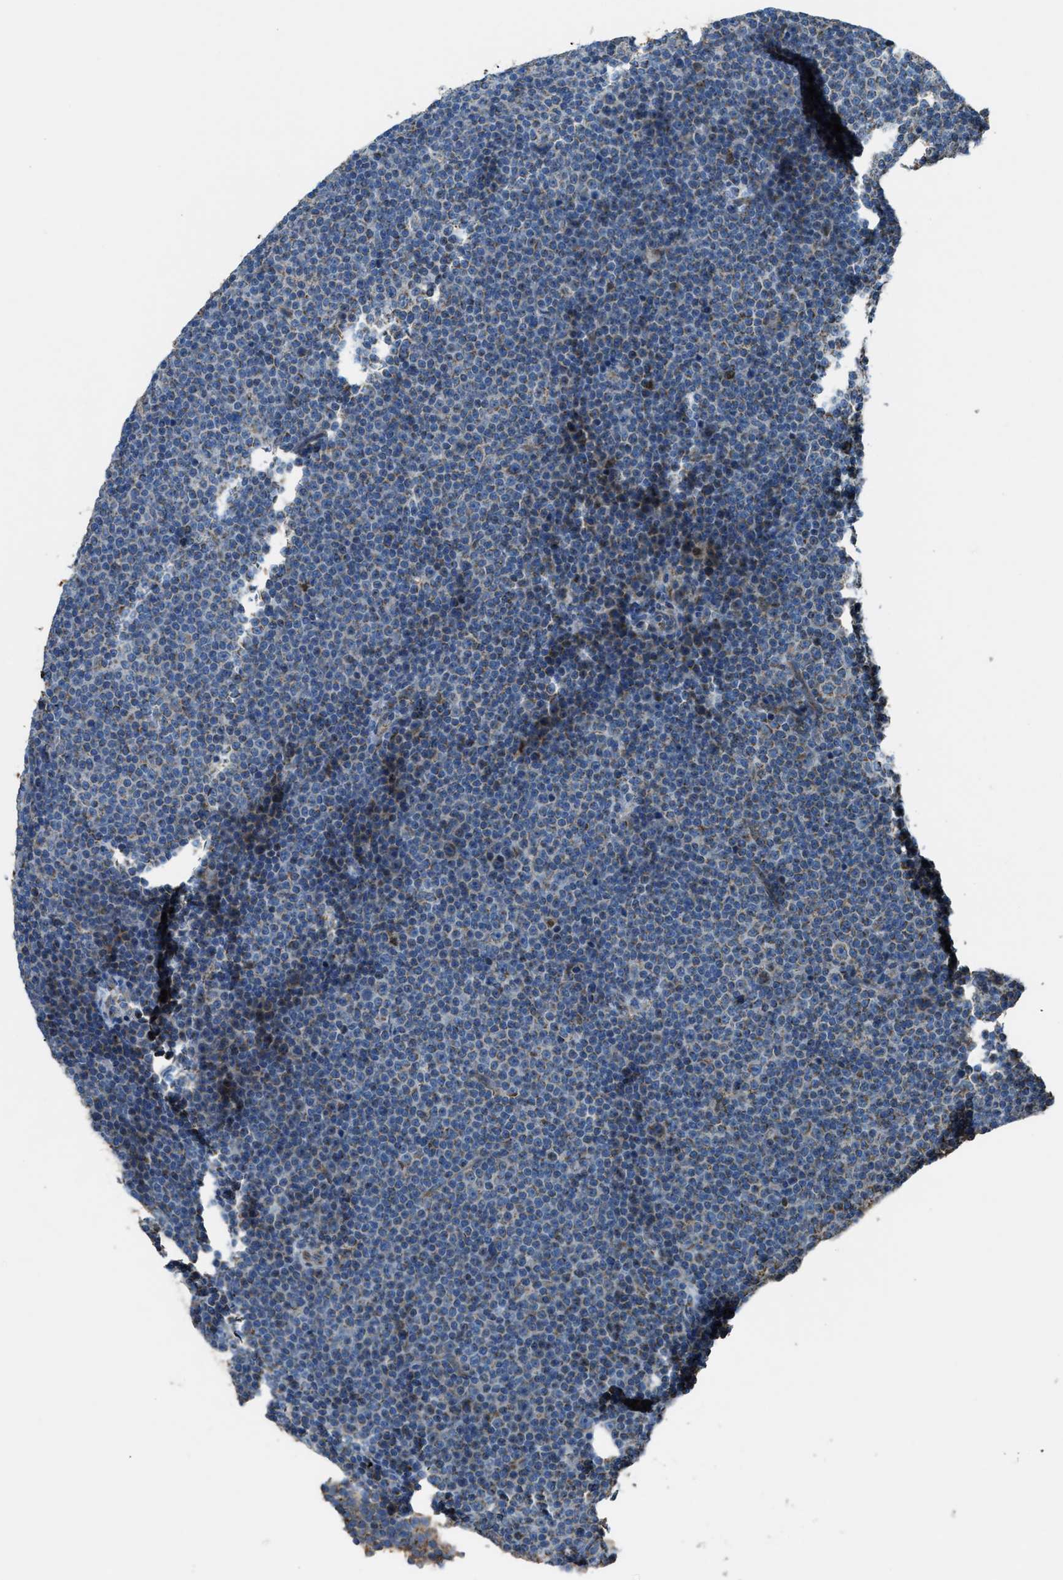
{"staining": {"intensity": "weak", "quantity": "25%-75%", "location": "cytoplasmic/membranous"}, "tissue": "lymphoma", "cell_type": "Tumor cells", "image_type": "cancer", "snomed": [{"axis": "morphology", "description": "Malignant lymphoma, non-Hodgkin's type, Low grade"}, {"axis": "topography", "description": "Lymph node"}], "caption": "Immunohistochemical staining of malignant lymphoma, non-Hodgkin's type (low-grade) shows low levels of weak cytoplasmic/membranous protein staining in about 25%-75% of tumor cells.", "gene": "SLC25A11", "patient": {"sex": "female", "age": 67}}